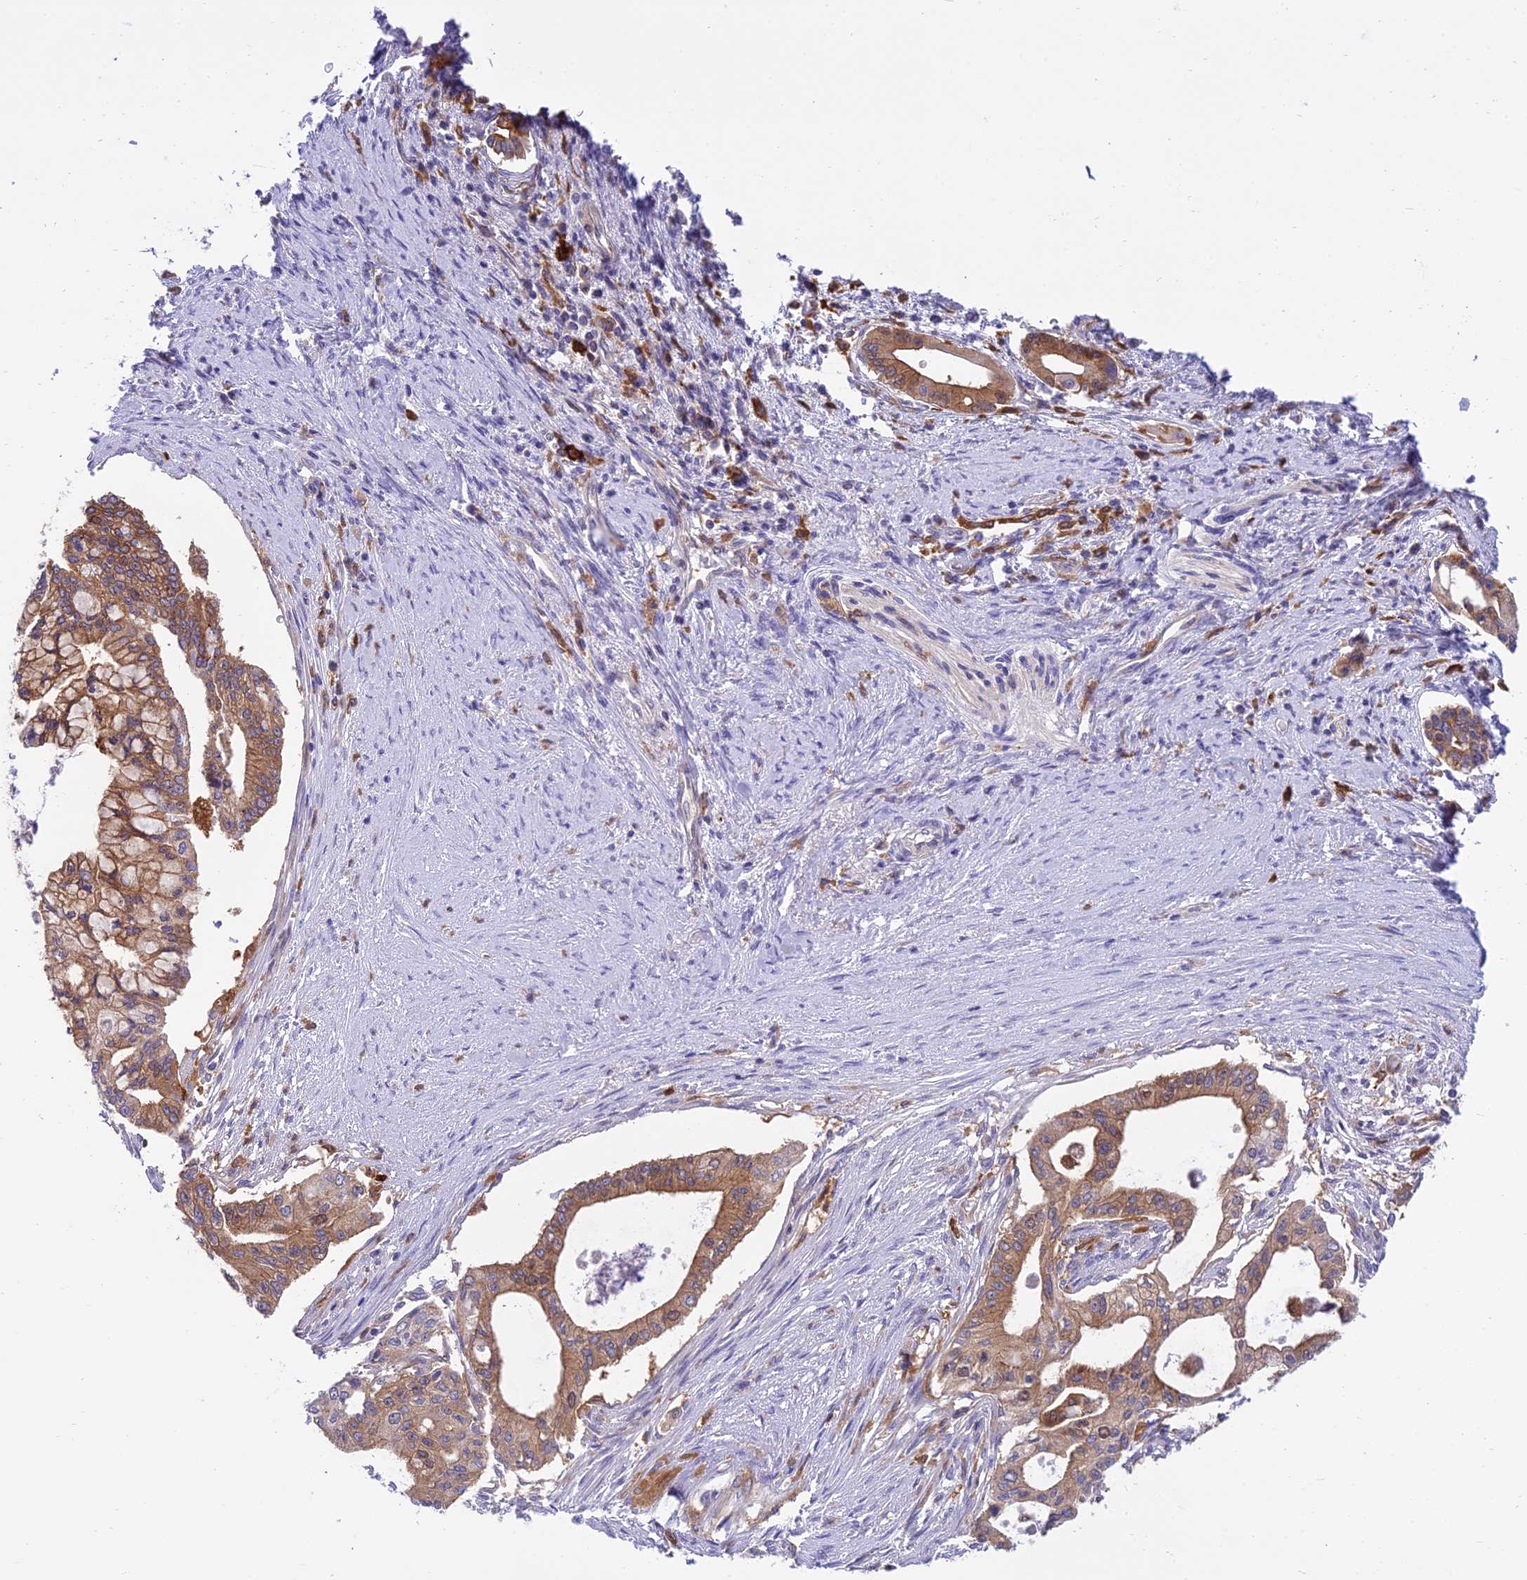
{"staining": {"intensity": "moderate", "quantity": ">75%", "location": "cytoplasmic/membranous"}, "tissue": "pancreatic cancer", "cell_type": "Tumor cells", "image_type": "cancer", "snomed": [{"axis": "morphology", "description": "Adenocarcinoma, NOS"}, {"axis": "topography", "description": "Pancreas"}], "caption": "Tumor cells exhibit moderate cytoplasmic/membranous staining in about >75% of cells in adenocarcinoma (pancreatic).", "gene": "UBE2G1", "patient": {"sex": "male", "age": 46}}